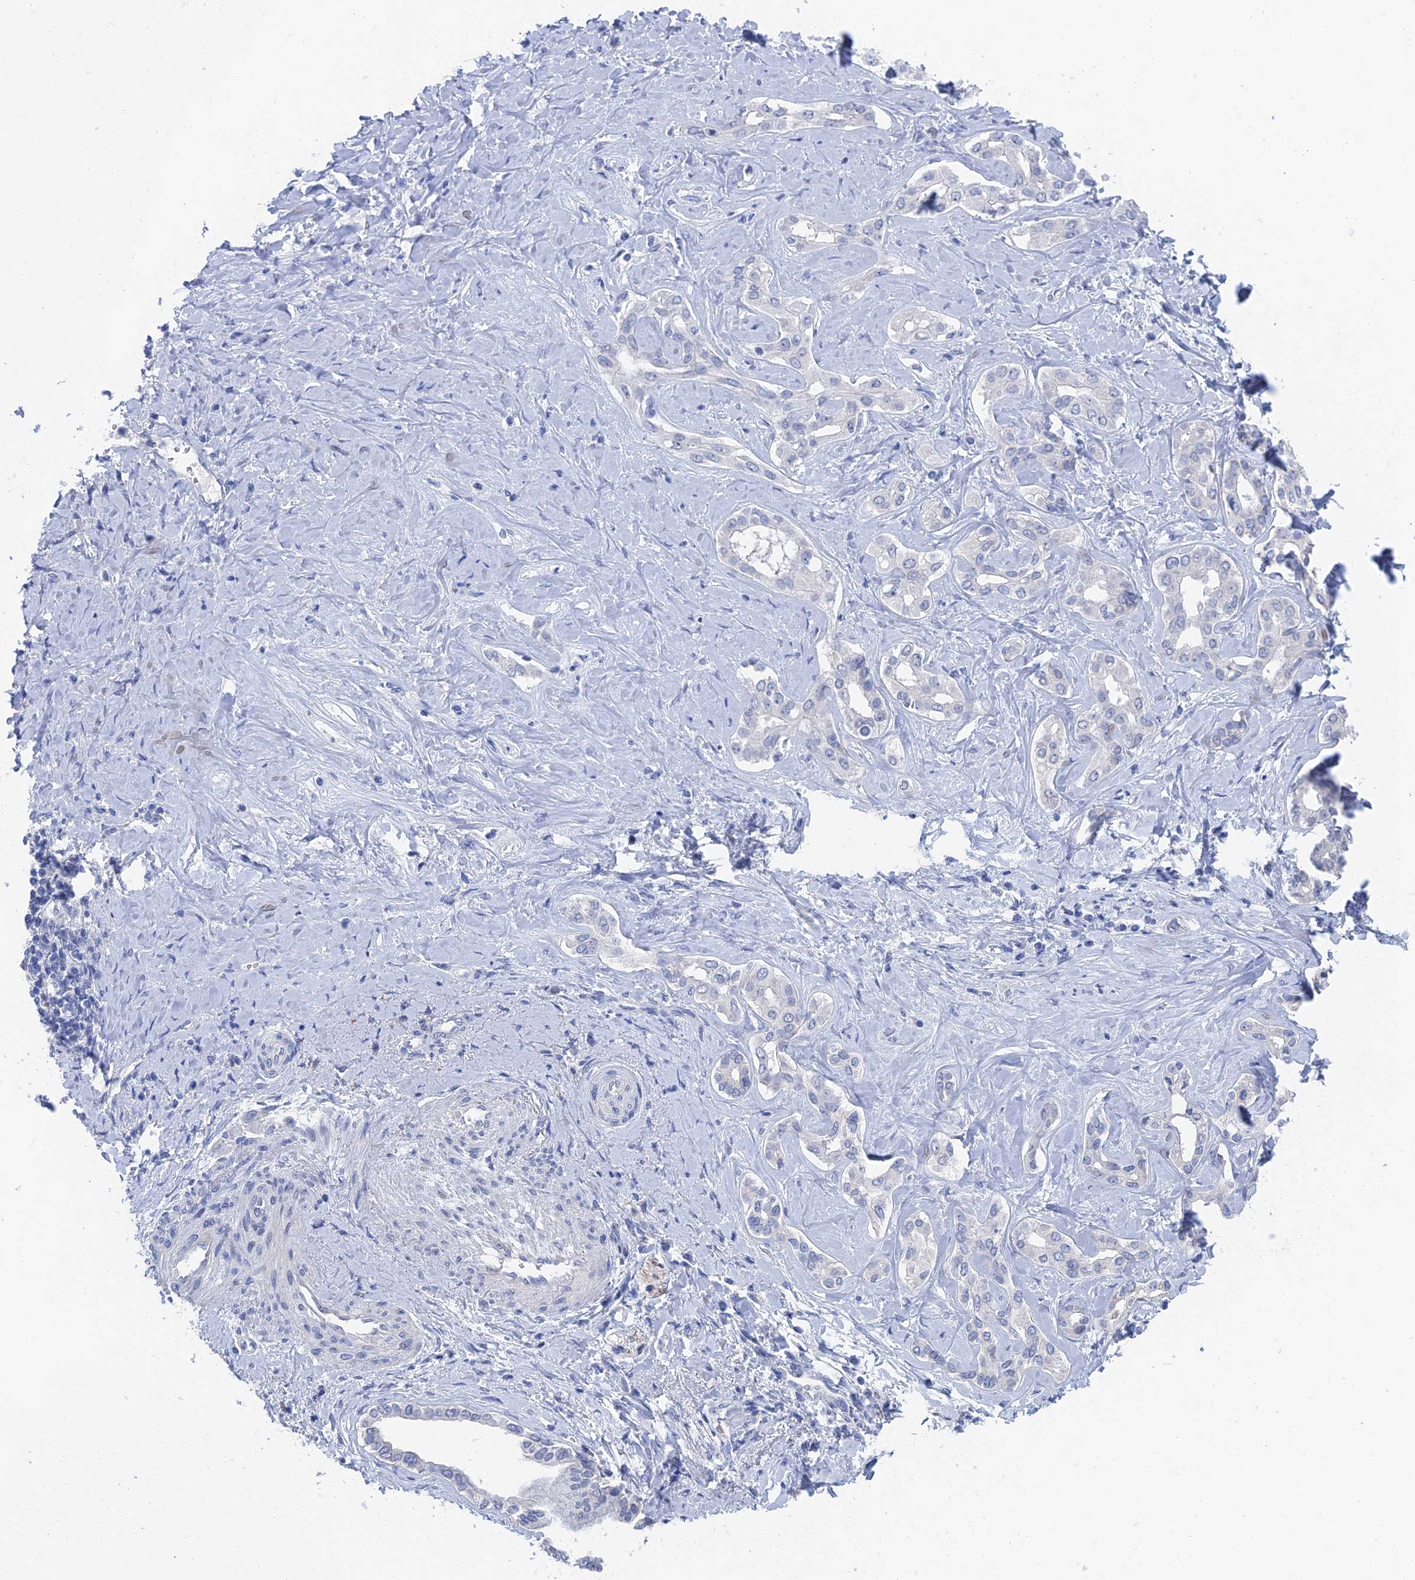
{"staining": {"intensity": "negative", "quantity": "none", "location": "none"}, "tissue": "liver cancer", "cell_type": "Tumor cells", "image_type": "cancer", "snomed": [{"axis": "morphology", "description": "Cholangiocarcinoma"}, {"axis": "topography", "description": "Liver"}], "caption": "Photomicrograph shows no protein positivity in tumor cells of liver cancer (cholangiocarcinoma) tissue.", "gene": "GFAP", "patient": {"sex": "female", "age": 77}}